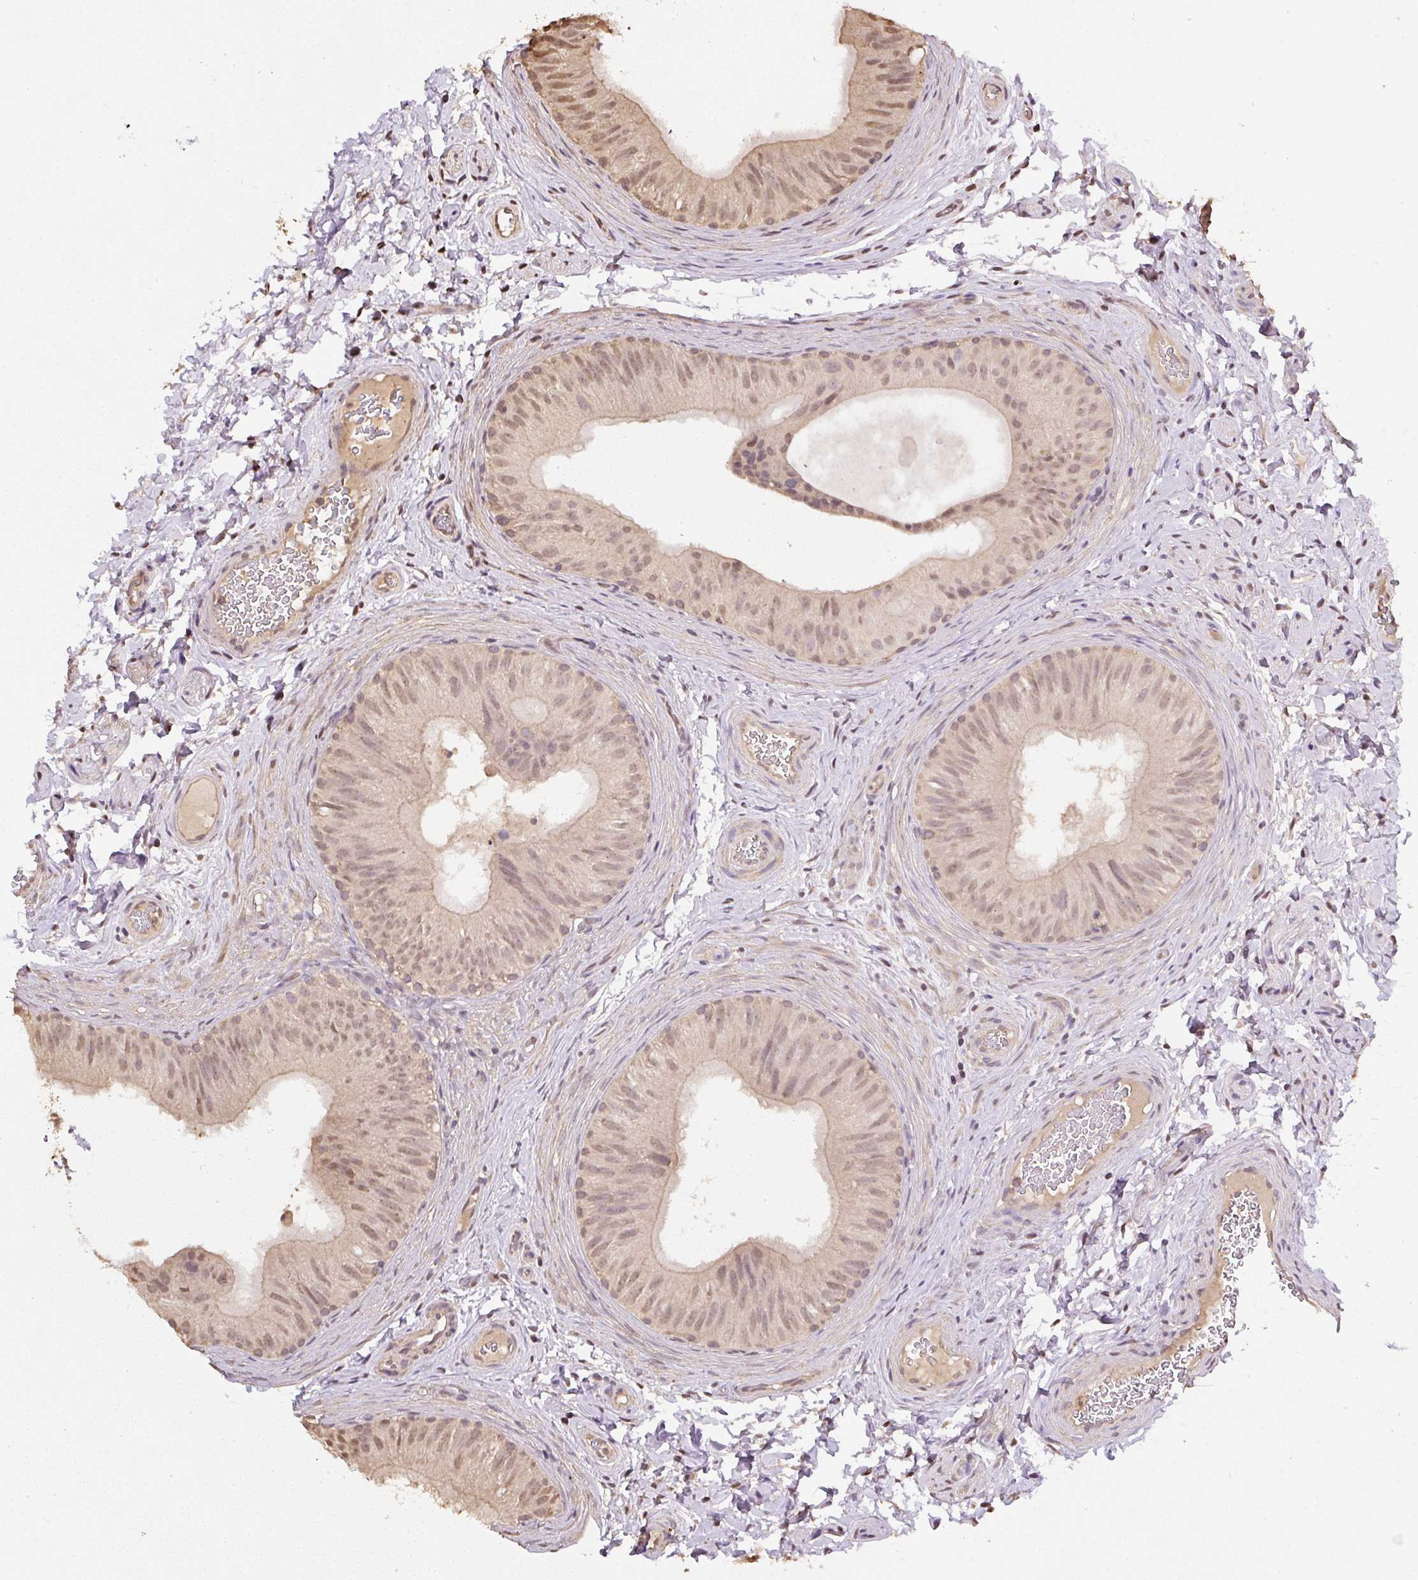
{"staining": {"intensity": "moderate", "quantity": ">75%", "location": "cytoplasmic/membranous,nuclear"}, "tissue": "epididymis", "cell_type": "Glandular cells", "image_type": "normal", "snomed": [{"axis": "morphology", "description": "Normal tissue, NOS"}, {"axis": "topography", "description": "Epididymis"}], "caption": "Moderate cytoplasmic/membranous,nuclear positivity for a protein is appreciated in about >75% of glandular cells of normal epididymis using IHC.", "gene": "TMEM170B", "patient": {"sex": "male", "age": 24}}